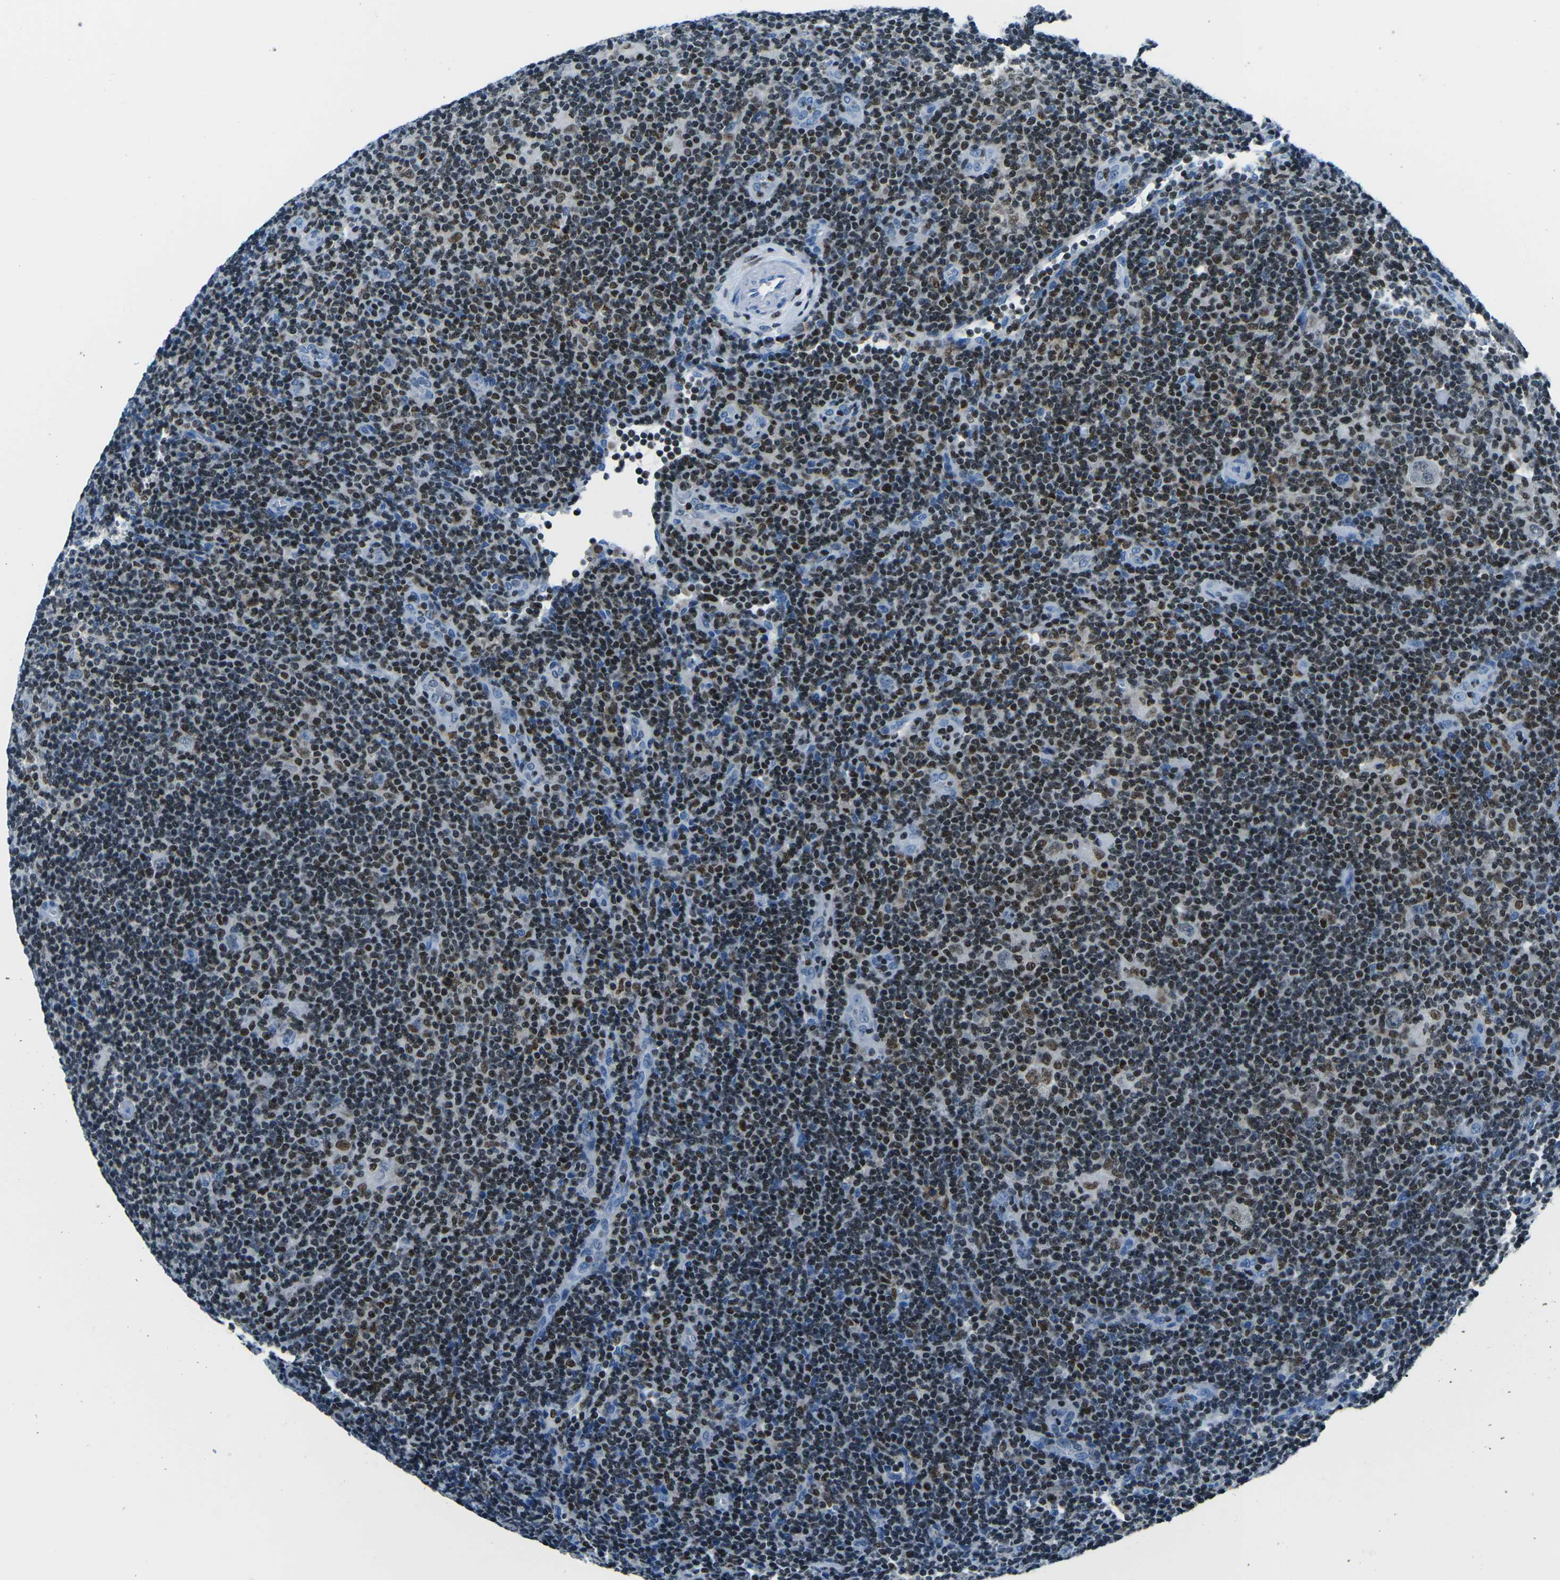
{"staining": {"intensity": "moderate", "quantity": "25%-75%", "location": "nuclear"}, "tissue": "lymphoma", "cell_type": "Tumor cells", "image_type": "cancer", "snomed": [{"axis": "morphology", "description": "Hodgkin's disease, NOS"}, {"axis": "topography", "description": "Lymph node"}], "caption": "IHC staining of Hodgkin's disease, which displays medium levels of moderate nuclear positivity in approximately 25%-75% of tumor cells indicating moderate nuclear protein expression. The staining was performed using DAB (3,3'-diaminobenzidine) (brown) for protein detection and nuclei were counterstained in hematoxylin (blue).", "gene": "CELF2", "patient": {"sex": "female", "age": 57}}